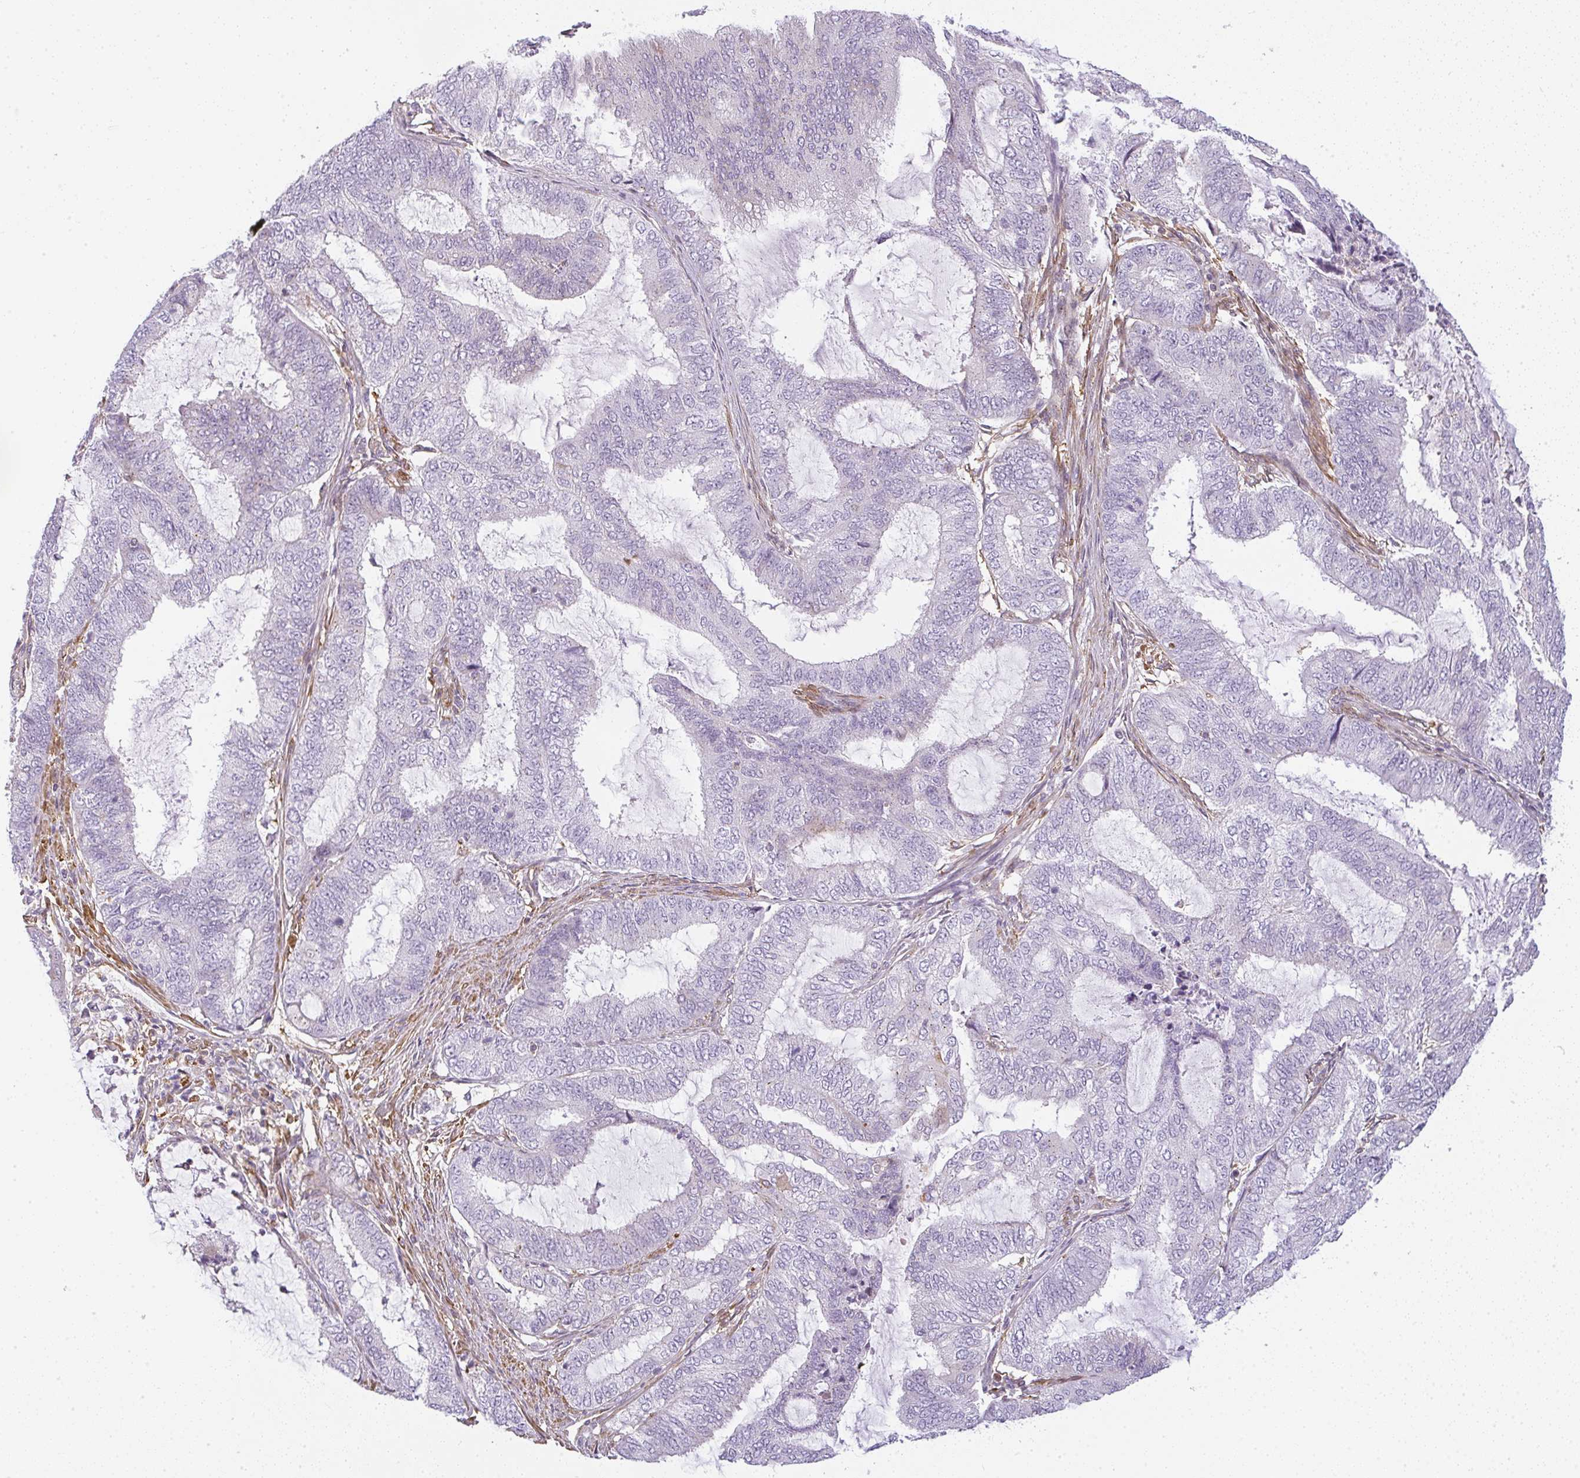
{"staining": {"intensity": "negative", "quantity": "none", "location": "none"}, "tissue": "endometrial cancer", "cell_type": "Tumor cells", "image_type": "cancer", "snomed": [{"axis": "morphology", "description": "Adenocarcinoma, NOS"}, {"axis": "topography", "description": "Endometrium"}], "caption": "High power microscopy photomicrograph of an immunohistochemistry micrograph of endometrial cancer, revealing no significant staining in tumor cells. The staining was performed using DAB to visualize the protein expression in brown, while the nuclei were stained in blue with hematoxylin (Magnification: 20x).", "gene": "SULF1", "patient": {"sex": "female", "age": 51}}